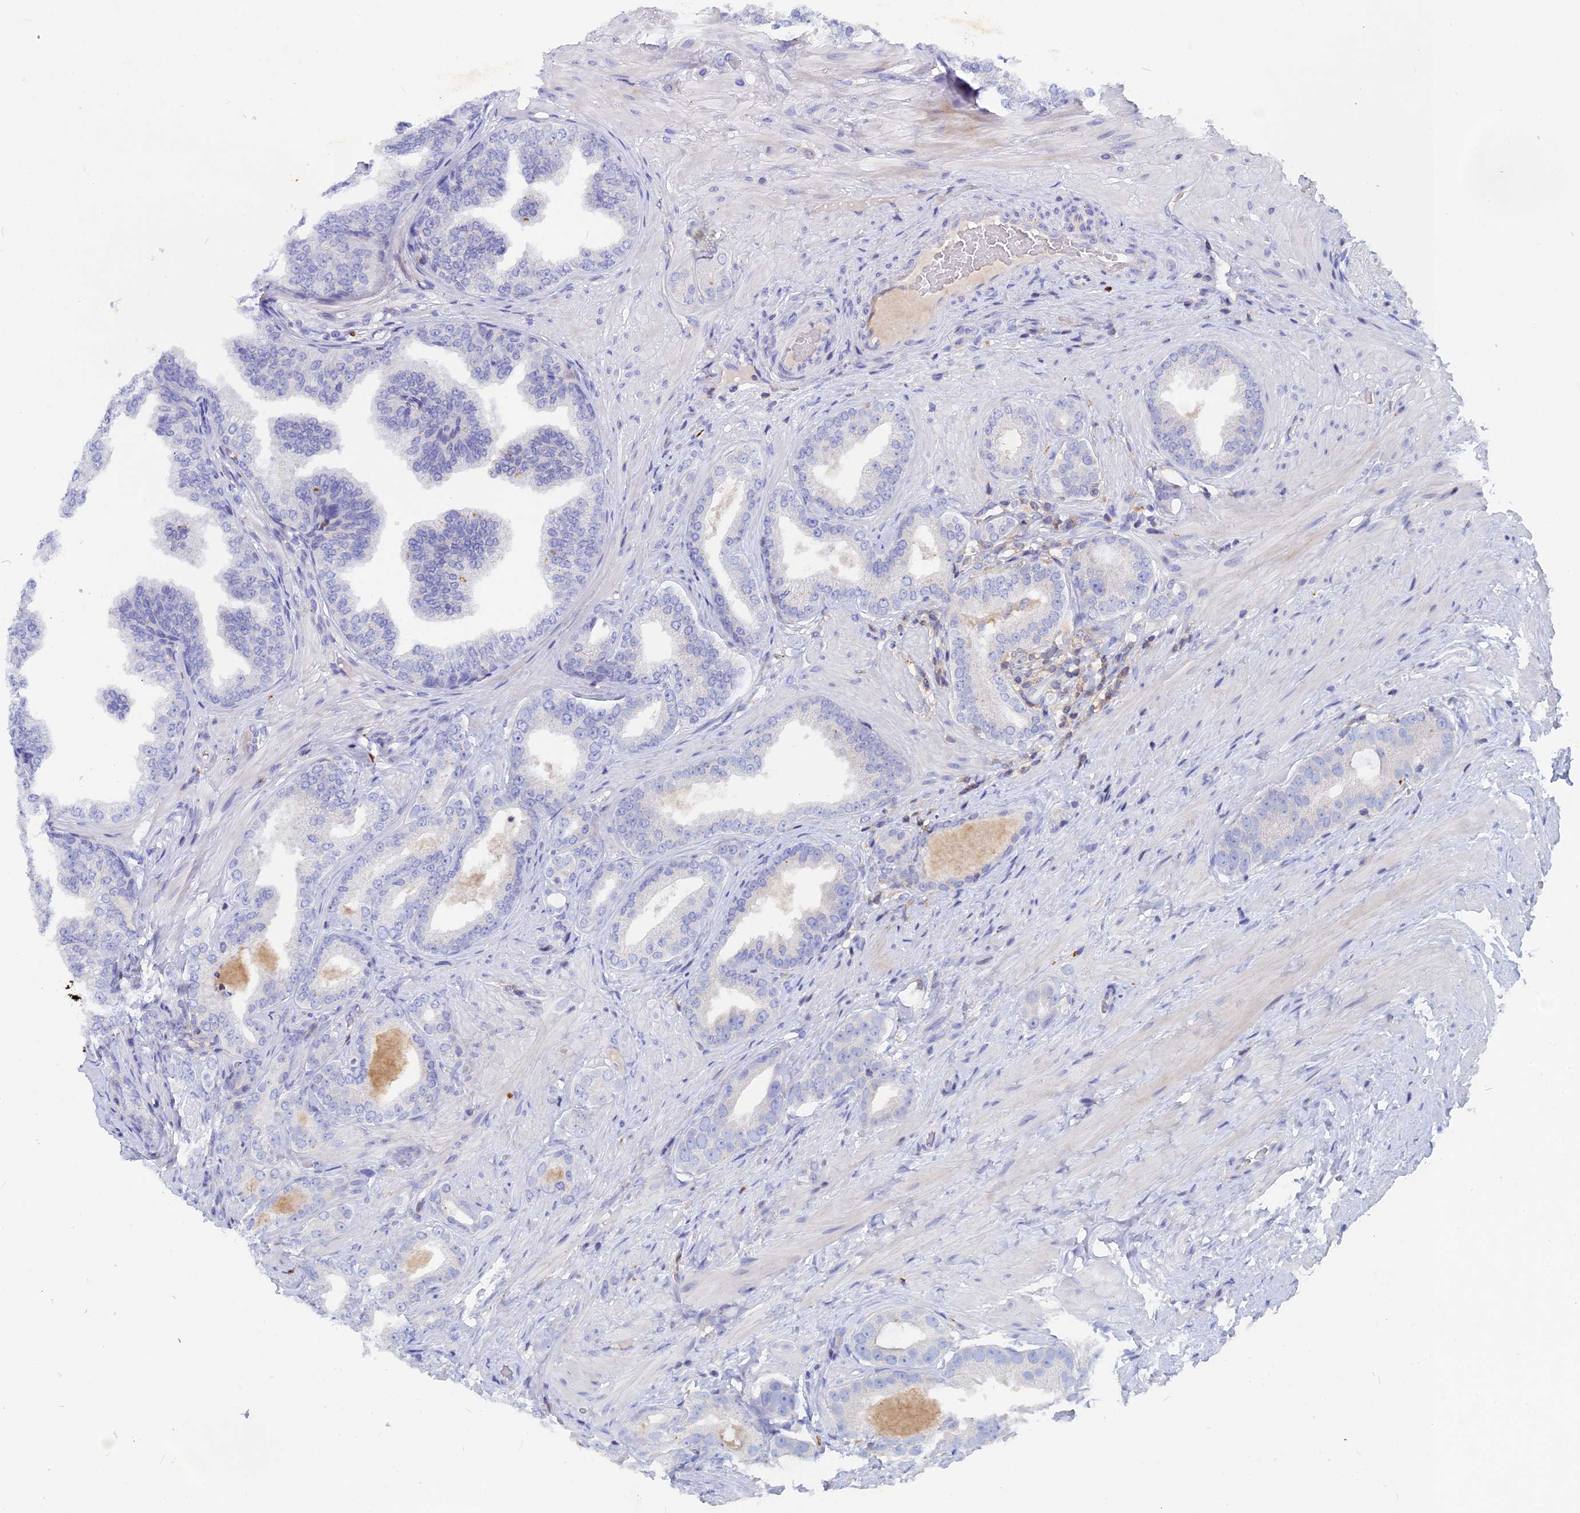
{"staining": {"intensity": "negative", "quantity": "none", "location": "none"}, "tissue": "prostate cancer", "cell_type": "Tumor cells", "image_type": "cancer", "snomed": [{"axis": "morphology", "description": "Adenocarcinoma, Low grade"}, {"axis": "topography", "description": "Prostate"}], "caption": "A high-resolution histopathology image shows IHC staining of prostate cancer, which shows no significant positivity in tumor cells. (DAB (3,3'-diaminobenzidine) immunohistochemistry visualized using brightfield microscopy, high magnification).", "gene": "ACP7", "patient": {"sex": "male", "age": 63}}